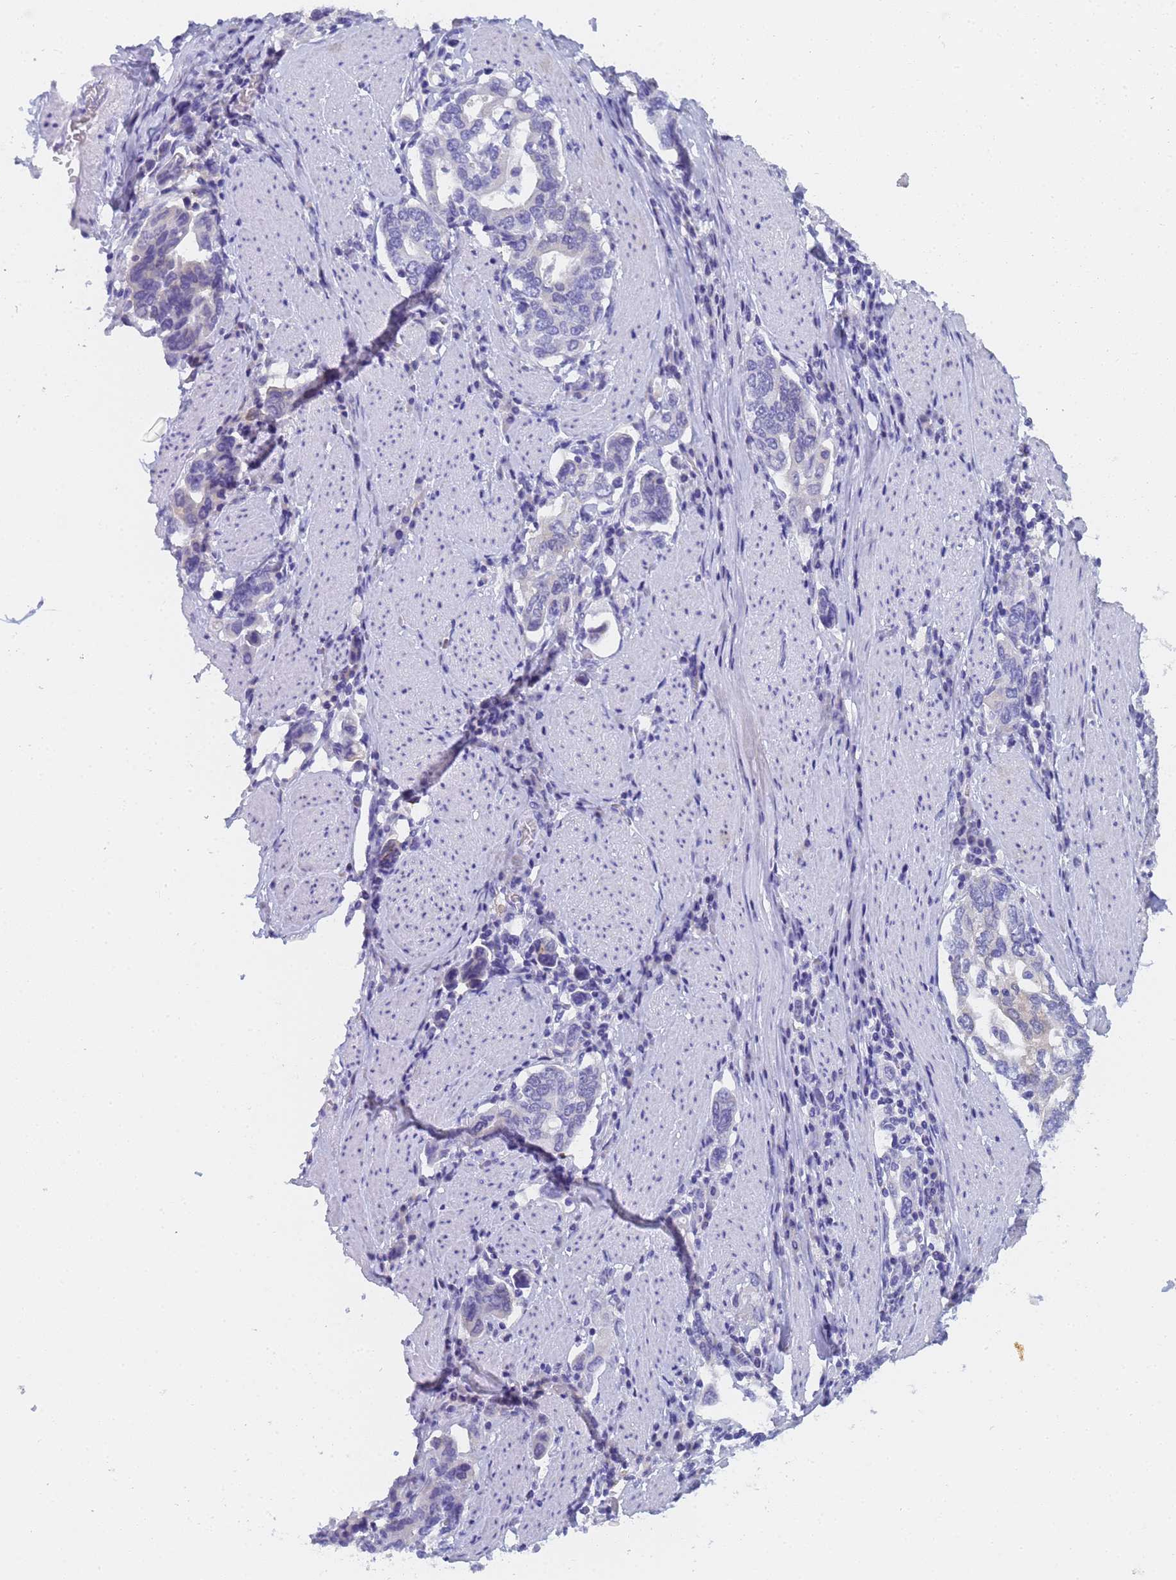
{"staining": {"intensity": "negative", "quantity": "none", "location": "none"}, "tissue": "stomach cancer", "cell_type": "Tumor cells", "image_type": "cancer", "snomed": [{"axis": "morphology", "description": "Adenocarcinoma, NOS"}, {"axis": "topography", "description": "Stomach, upper"}, {"axis": "topography", "description": "Stomach"}], "caption": "Immunohistochemistry (IHC) of human stomach cancer exhibits no staining in tumor cells.", "gene": "STATH", "patient": {"sex": "male", "age": 62}}